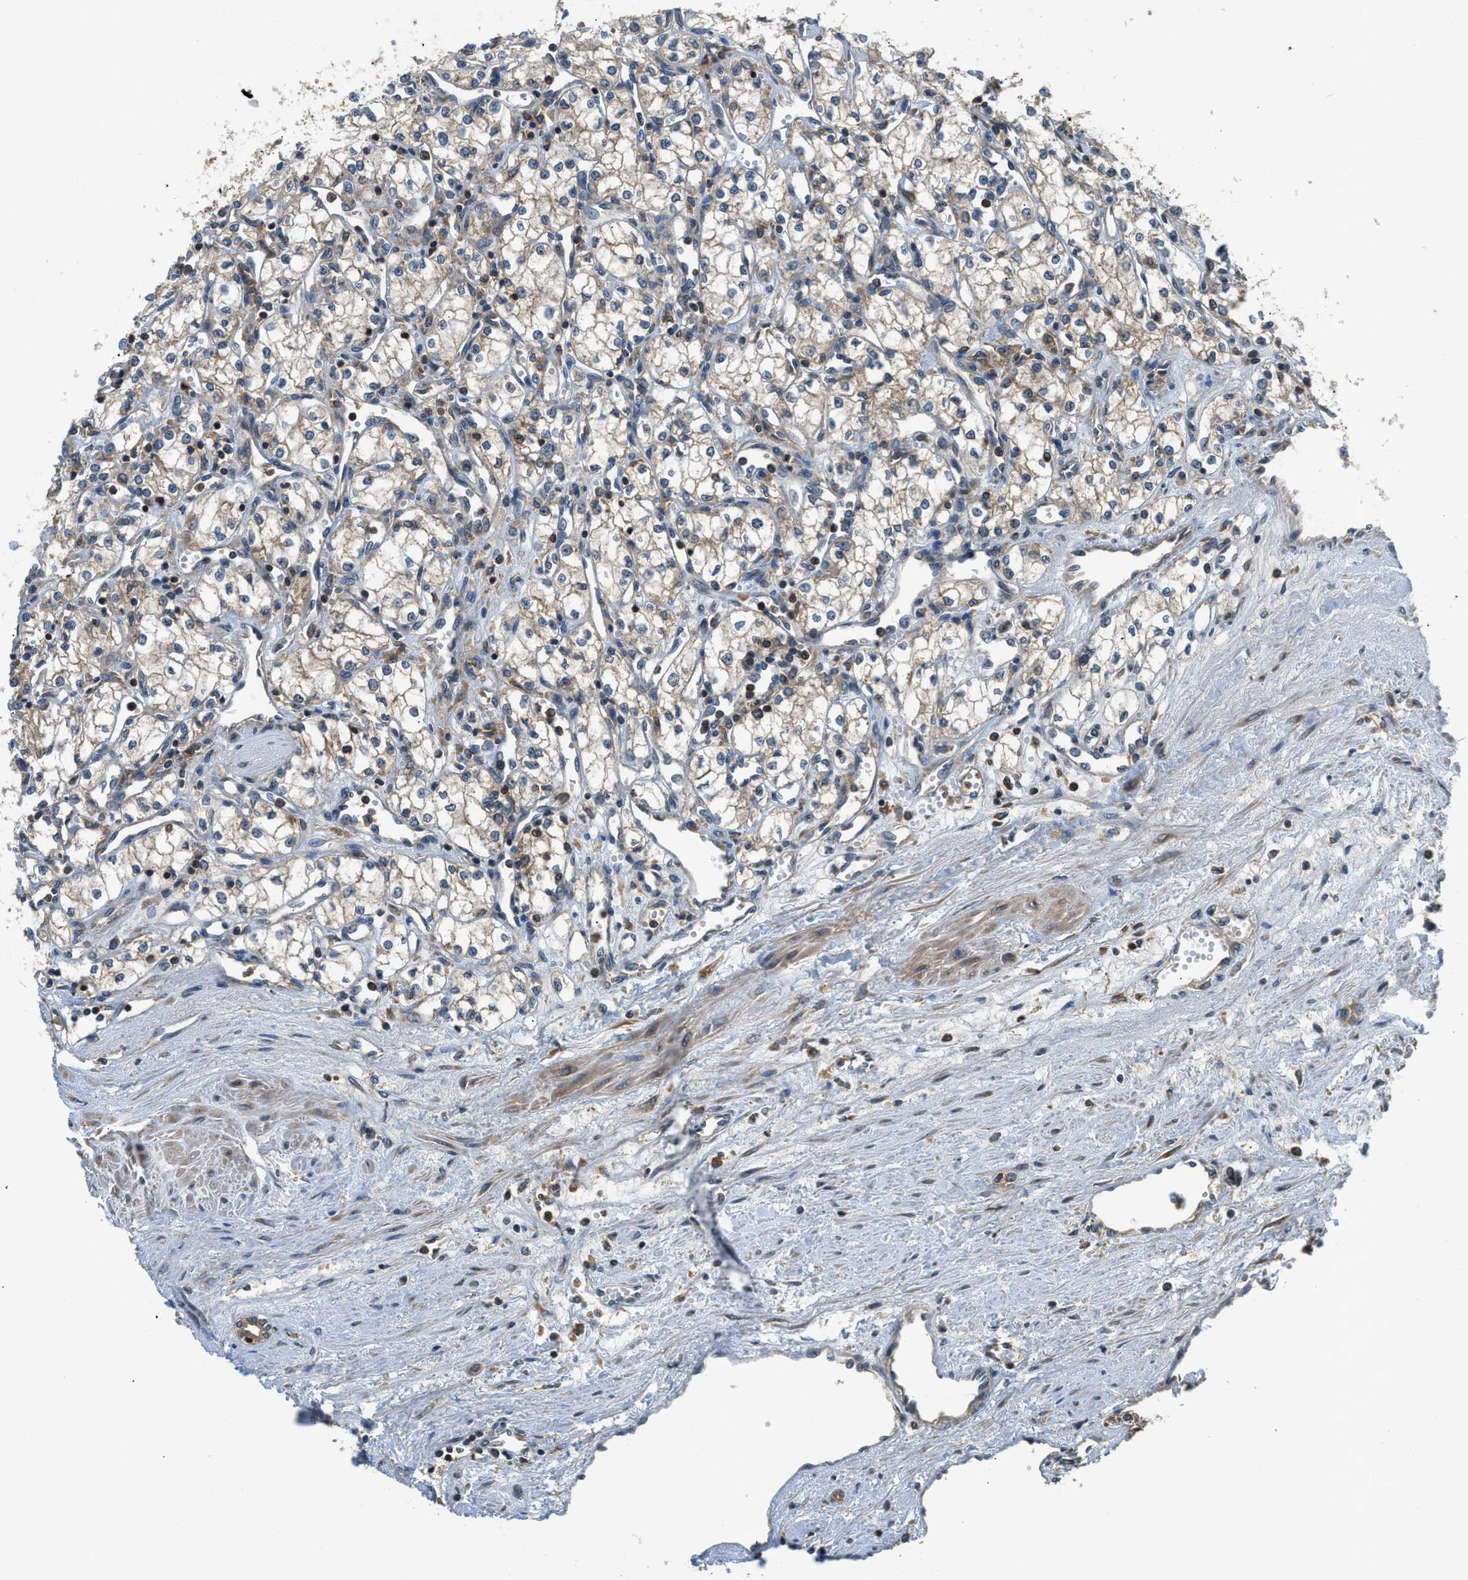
{"staining": {"intensity": "weak", "quantity": "25%-75%", "location": "cytoplasmic/membranous"}, "tissue": "renal cancer", "cell_type": "Tumor cells", "image_type": "cancer", "snomed": [{"axis": "morphology", "description": "Adenocarcinoma, NOS"}, {"axis": "topography", "description": "Kidney"}], "caption": "High-power microscopy captured an IHC photomicrograph of renal cancer (adenocarcinoma), revealing weak cytoplasmic/membranous staining in approximately 25%-75% of tumor cells.", "gene": "PAFAH2", "patient": {"sex": "male", "age": 59}}